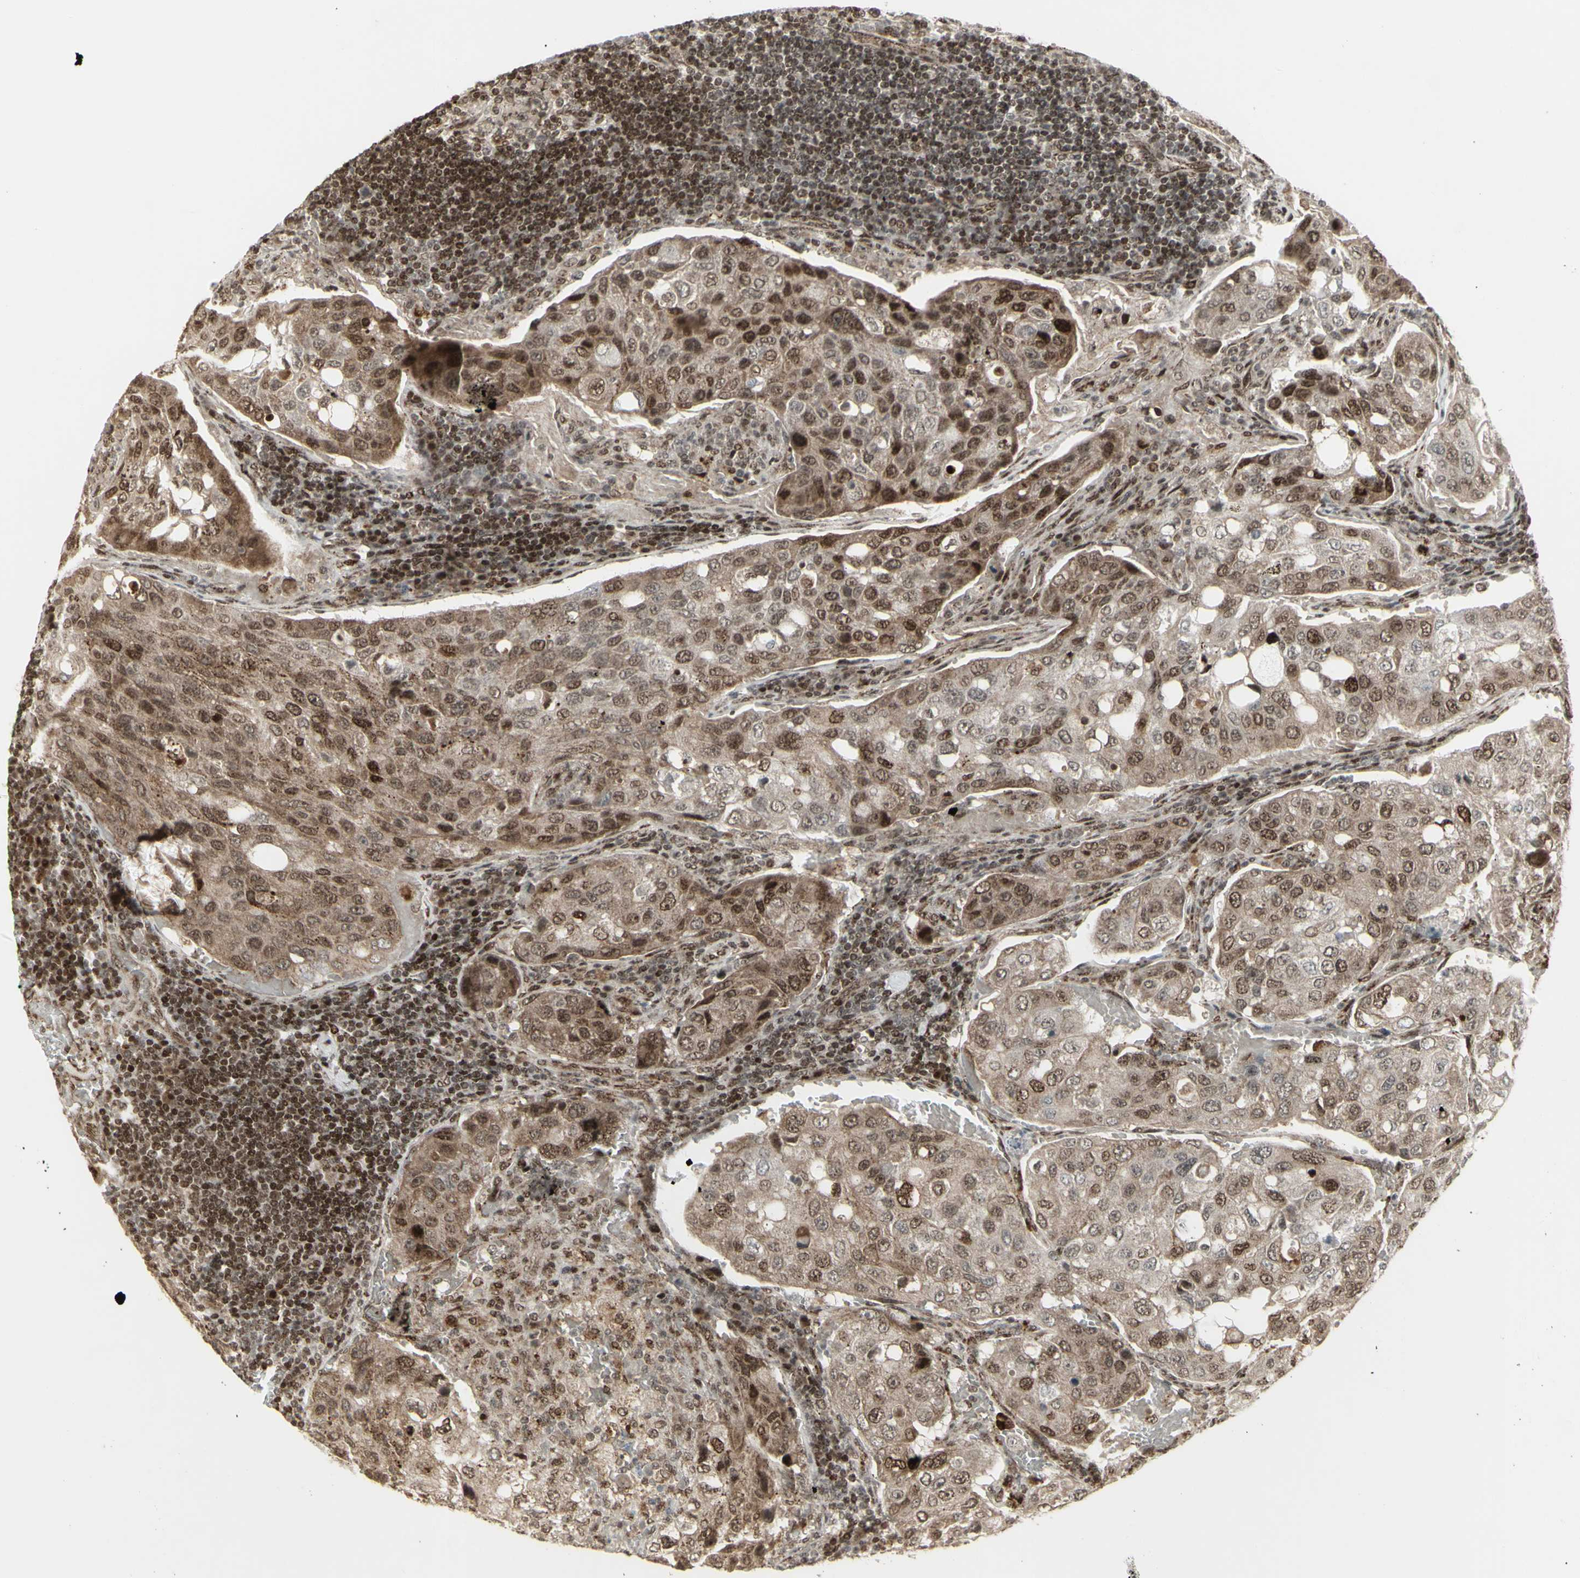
{"staining": {"intensity": "moderate", "quantity": ">75%", "location": "cytoplasmic/membranous,nuclear"}, "tissue": "urothelial cancer", "cell_type": "Tumor cells", "image_type": "cancer", "snomed": [{"axis": "morphology", "description": "Urothelial carcinoma, High grade"}, {"axis": "topography", "description": "Lymph node"}, {"axis": "topography", "description": "Urinary bladder"}], "caption": "Immunohistochemistry (IHC) (DAB) staining of urothelial cancer exhibits moderate cytoplasmic/membranous and nuclear protein staining in approximately >75% of tumor cells. (IHC, brightfield microscopy, high magnification).", "gene": "CBX1", "patient": {"sex": "male", "age": 51}}